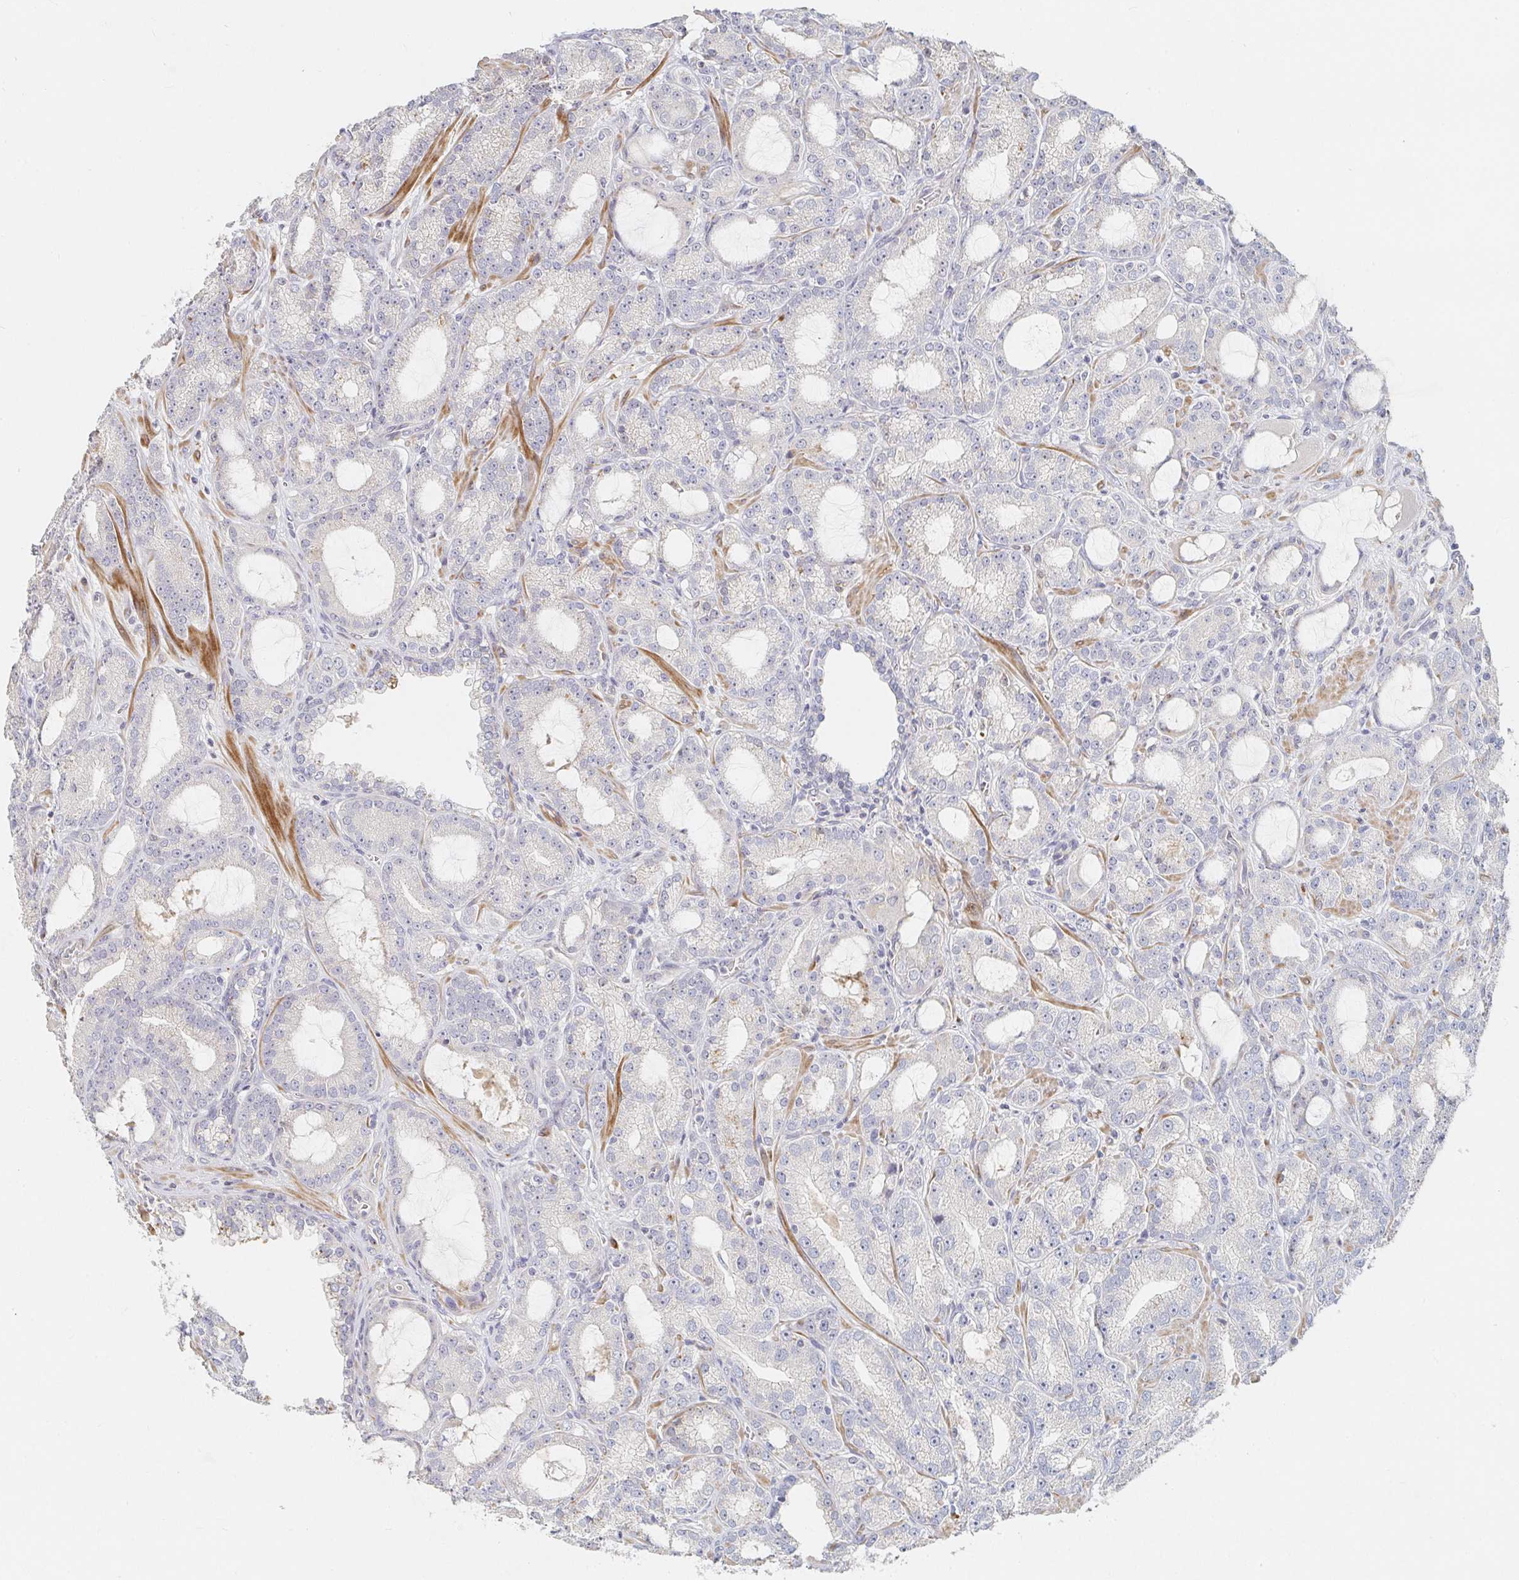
{"staining": {"intensity": "negative", "quantity": "none", "location": "none"}, "tissue": "prostate cancer", "cell_type": "Tumor cells", "image_type": "cancer", "snomed": [{"axis": "morphology", "description": "Adenocarcinoma, High grade"}, {"axis": "topography", "description": "Prostate"}], "caption": "IHC of human prostate adenocarcinoma (high-grade) demonstrates no positivity in tumor cells.", "gene": "NME9", "patient": {"sex": "male", "age": 65}}